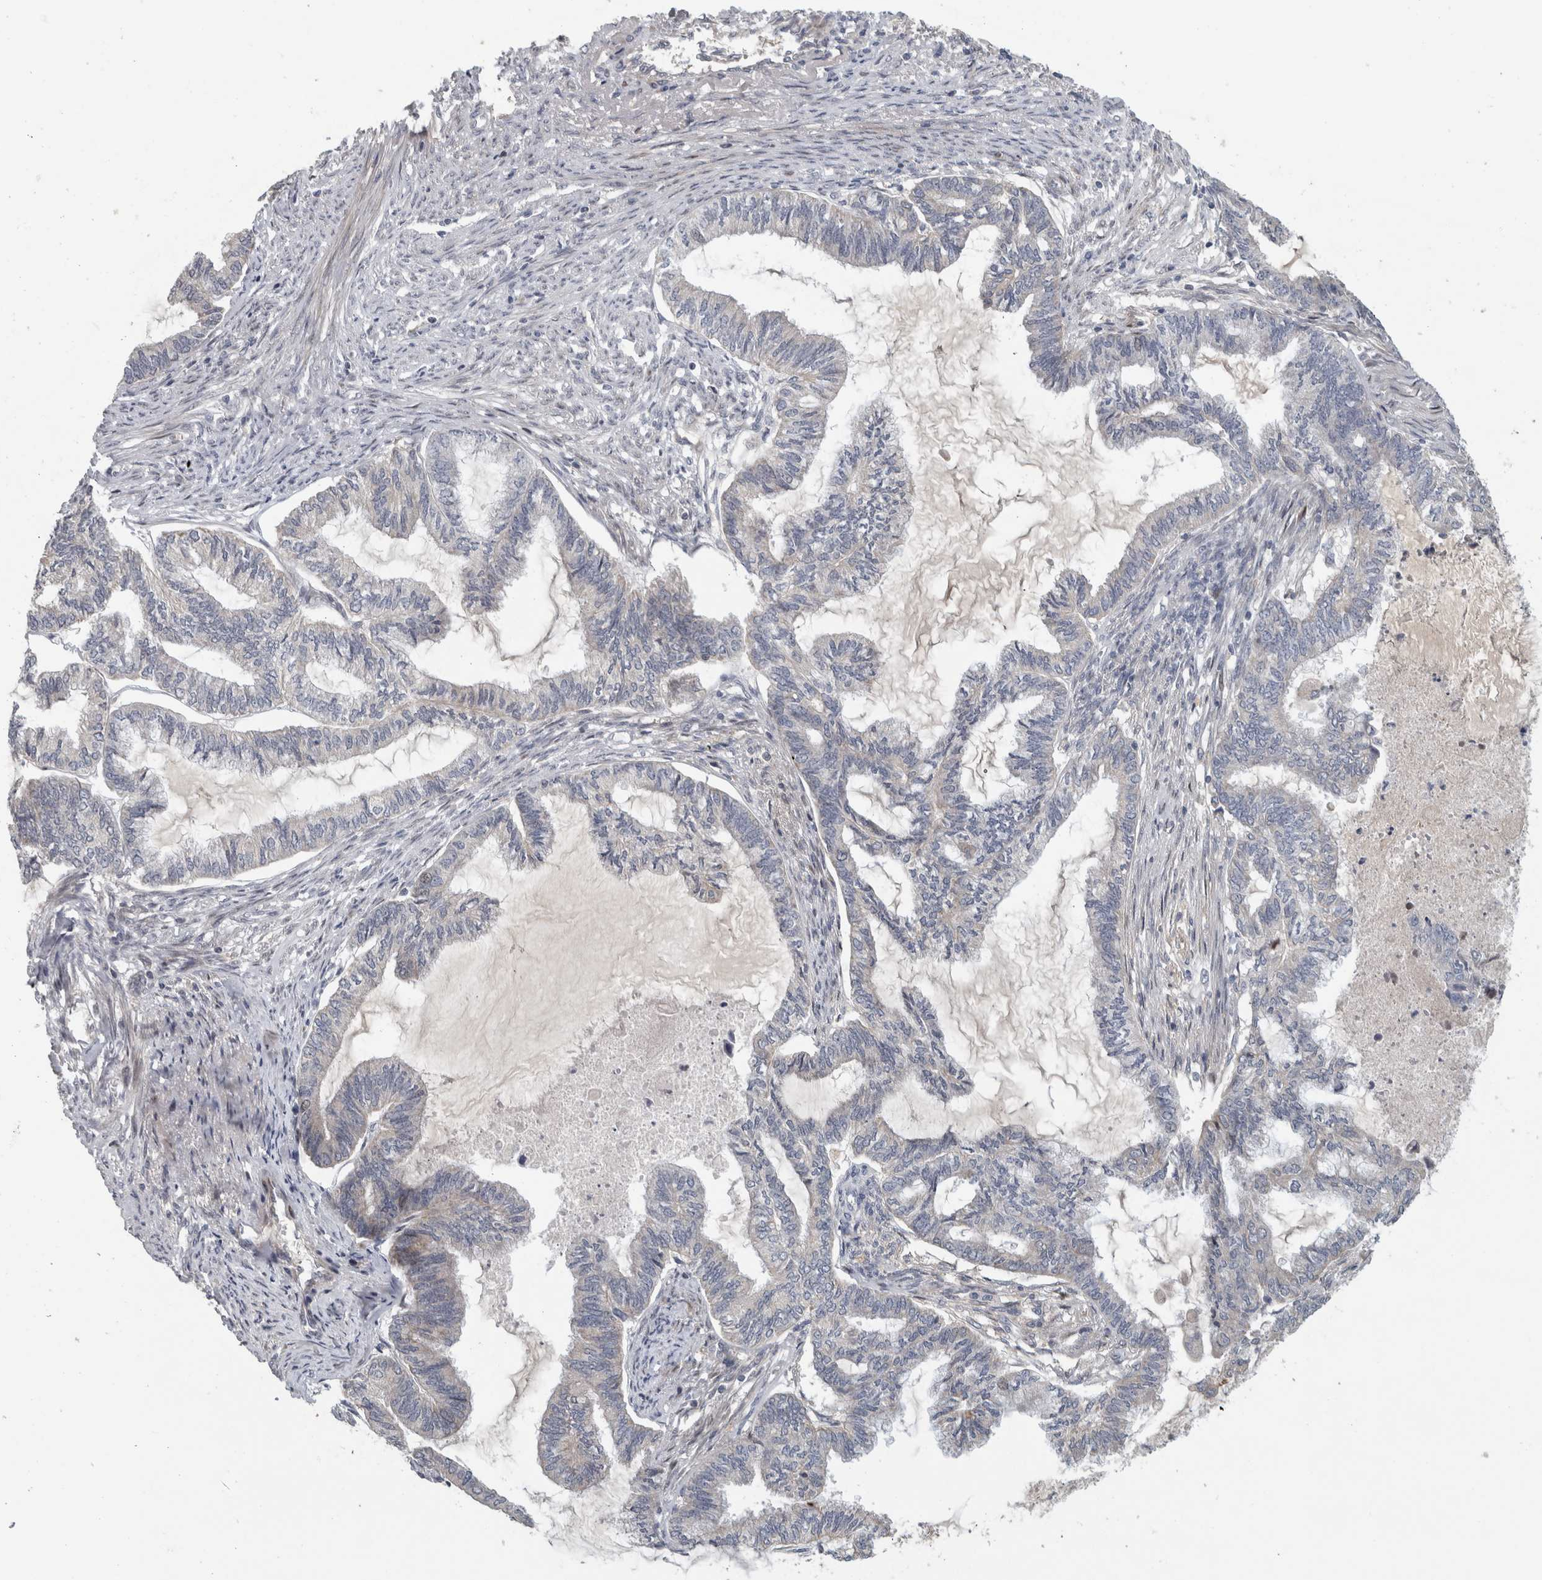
{"staining": {"intensity": "negative", "quantity": "none", "location": "none"}, "tissue": "endometrial cancer", "cell_type": "Tumor cells", "image_type": "cancer", "snomed": [{"axis": "morphology", "description": "Adenocarcinoma, NOS"}, {"axis": "topography", "description": "Endometrium"}], "caption": "High magnification brightfield microscopy of adenocarcinoma (endometrial) stained with DAB (brown) and counterstained with hematoxylin (blue): tumor cells show no significant positivity.", "gene": "RBM48", "patient": {"sex": "female", "age": 86}}